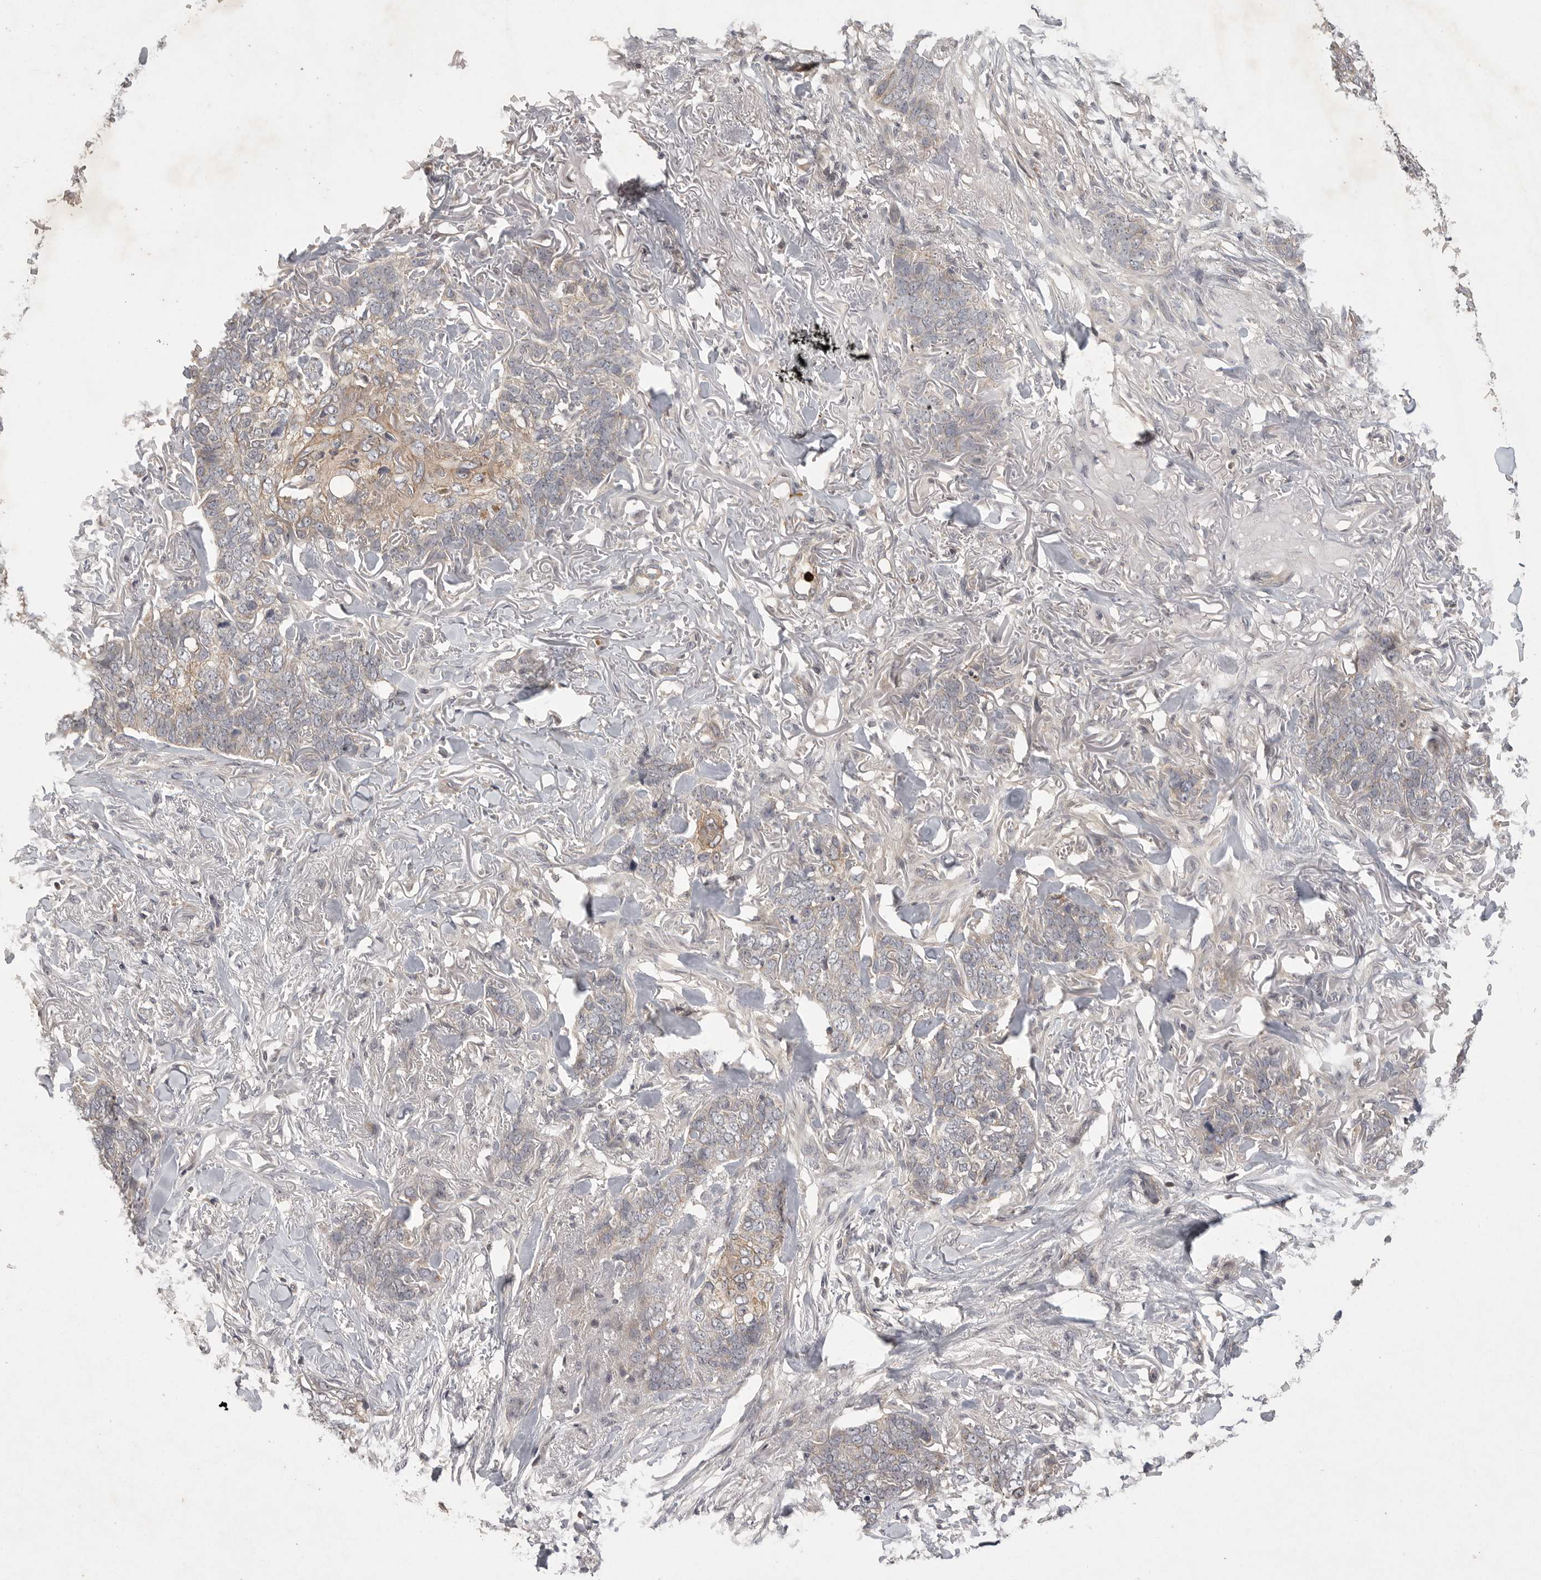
{"staining": {"intensity": "weak", "quantity": "<25%", "location": "cytoplasmic/membranous"}, "tissue": "skin cancer", "cell_type": "Tumor cells", "image_type": "cancer", "snomed": [{"axis": "morphology", "description": "Normal tissue, NOS"}, {"axis": "morphology", "description": "Basal cell carcinoma"}, {"axis": "topography", "description": "Skin"}], "caption": "Tumor cells show no significant protein expression in skin cancer.", "gene": "UBE3D", "patient": {"sex": "male", "age": 77}}